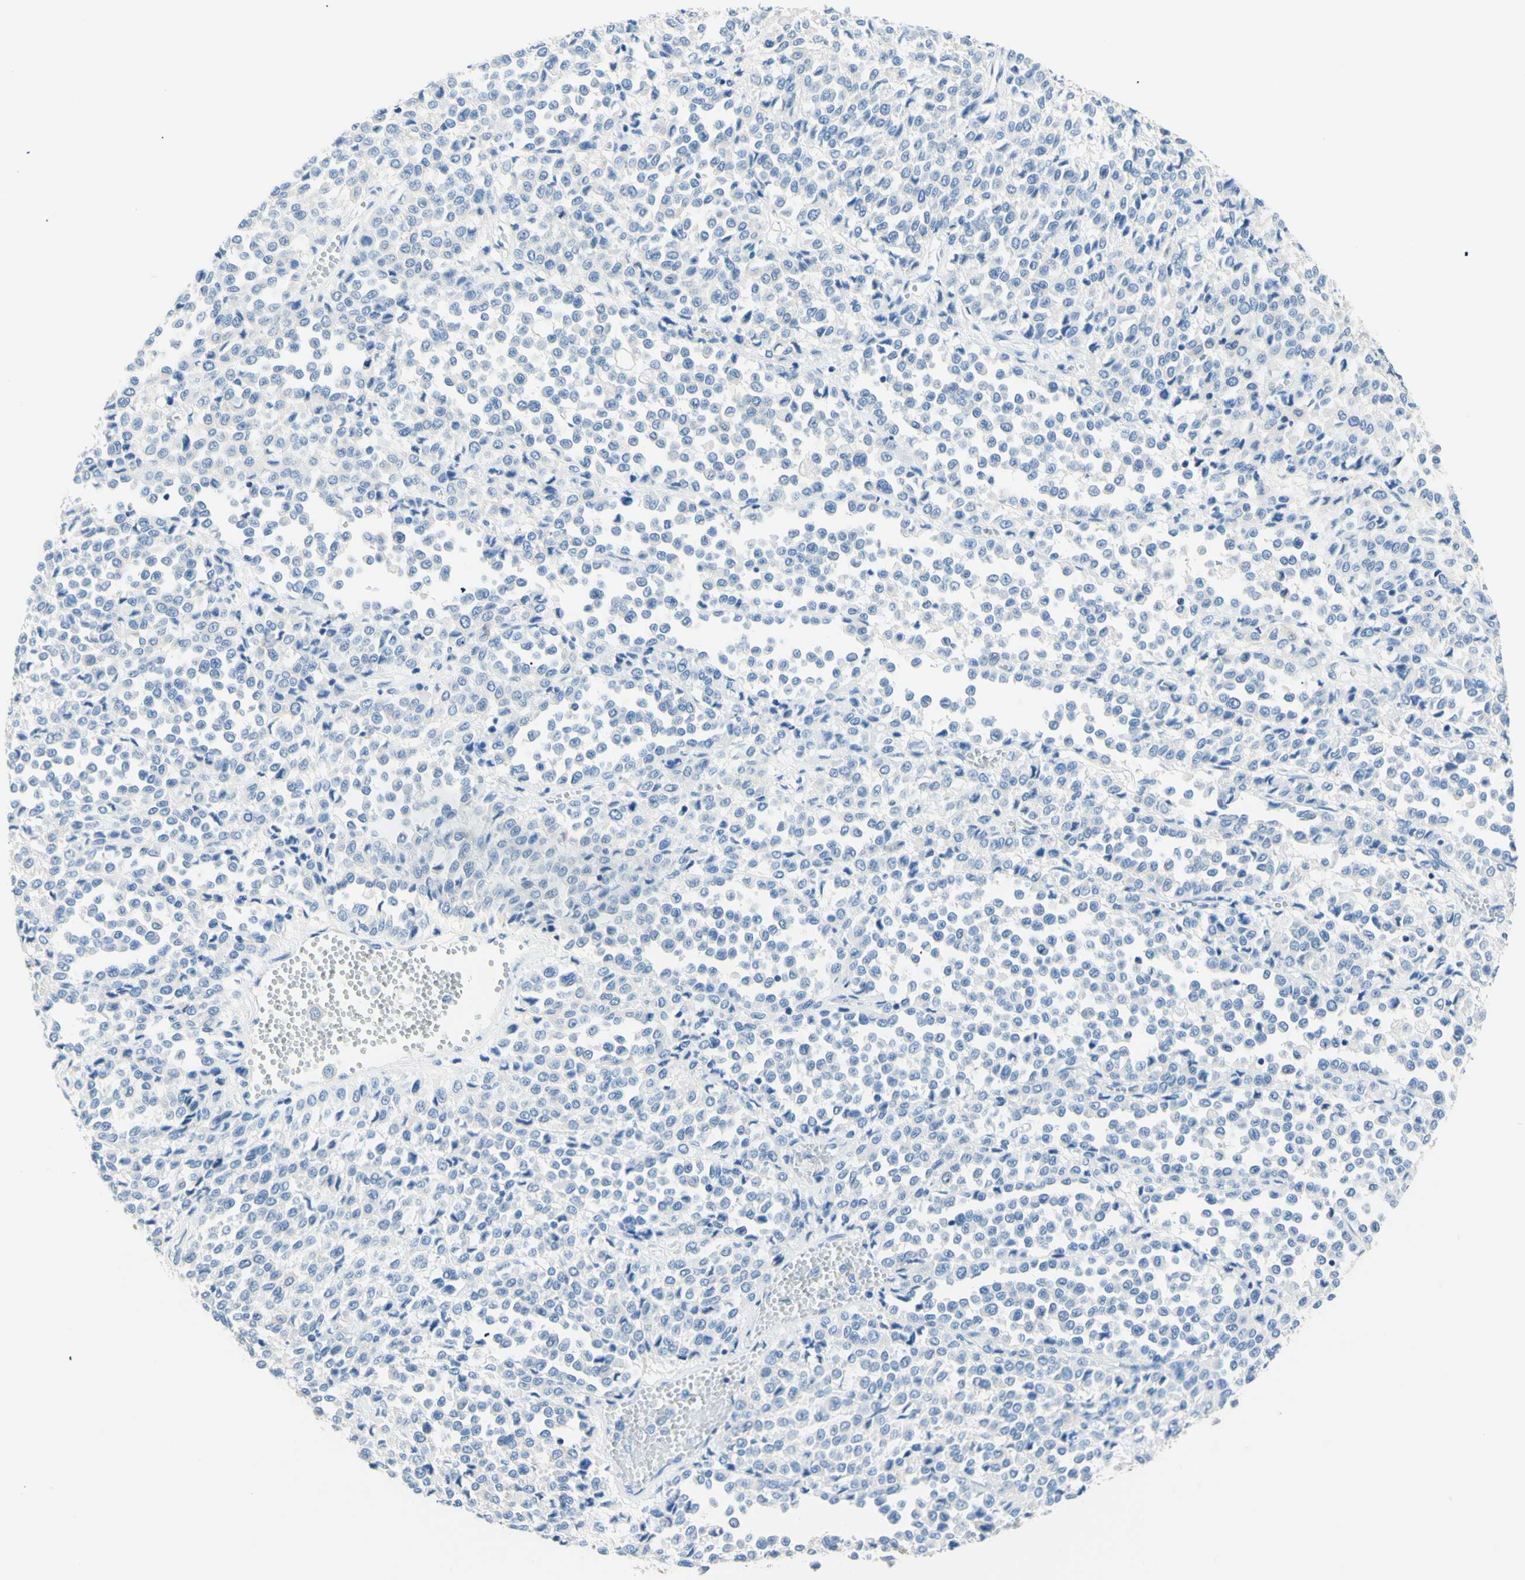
{"staining": {"intensity": "negative", "quantity": "none", "location": "none"}, "tissue": "melanoma", "cell_type": "Tumor cells", "image_type": "cancer", "snomed": [{"axis": "morphology", "description": "Malignant melanoma, Metastatic site"}, {"axis": "topography", "description": "Pancreas"}], "caption": "The immunohistochemistry image has no significant positivity in tumor cells of melanoma tissue.", "gene": "HPCA", "patient": {"sex": "female", "age": 30}}